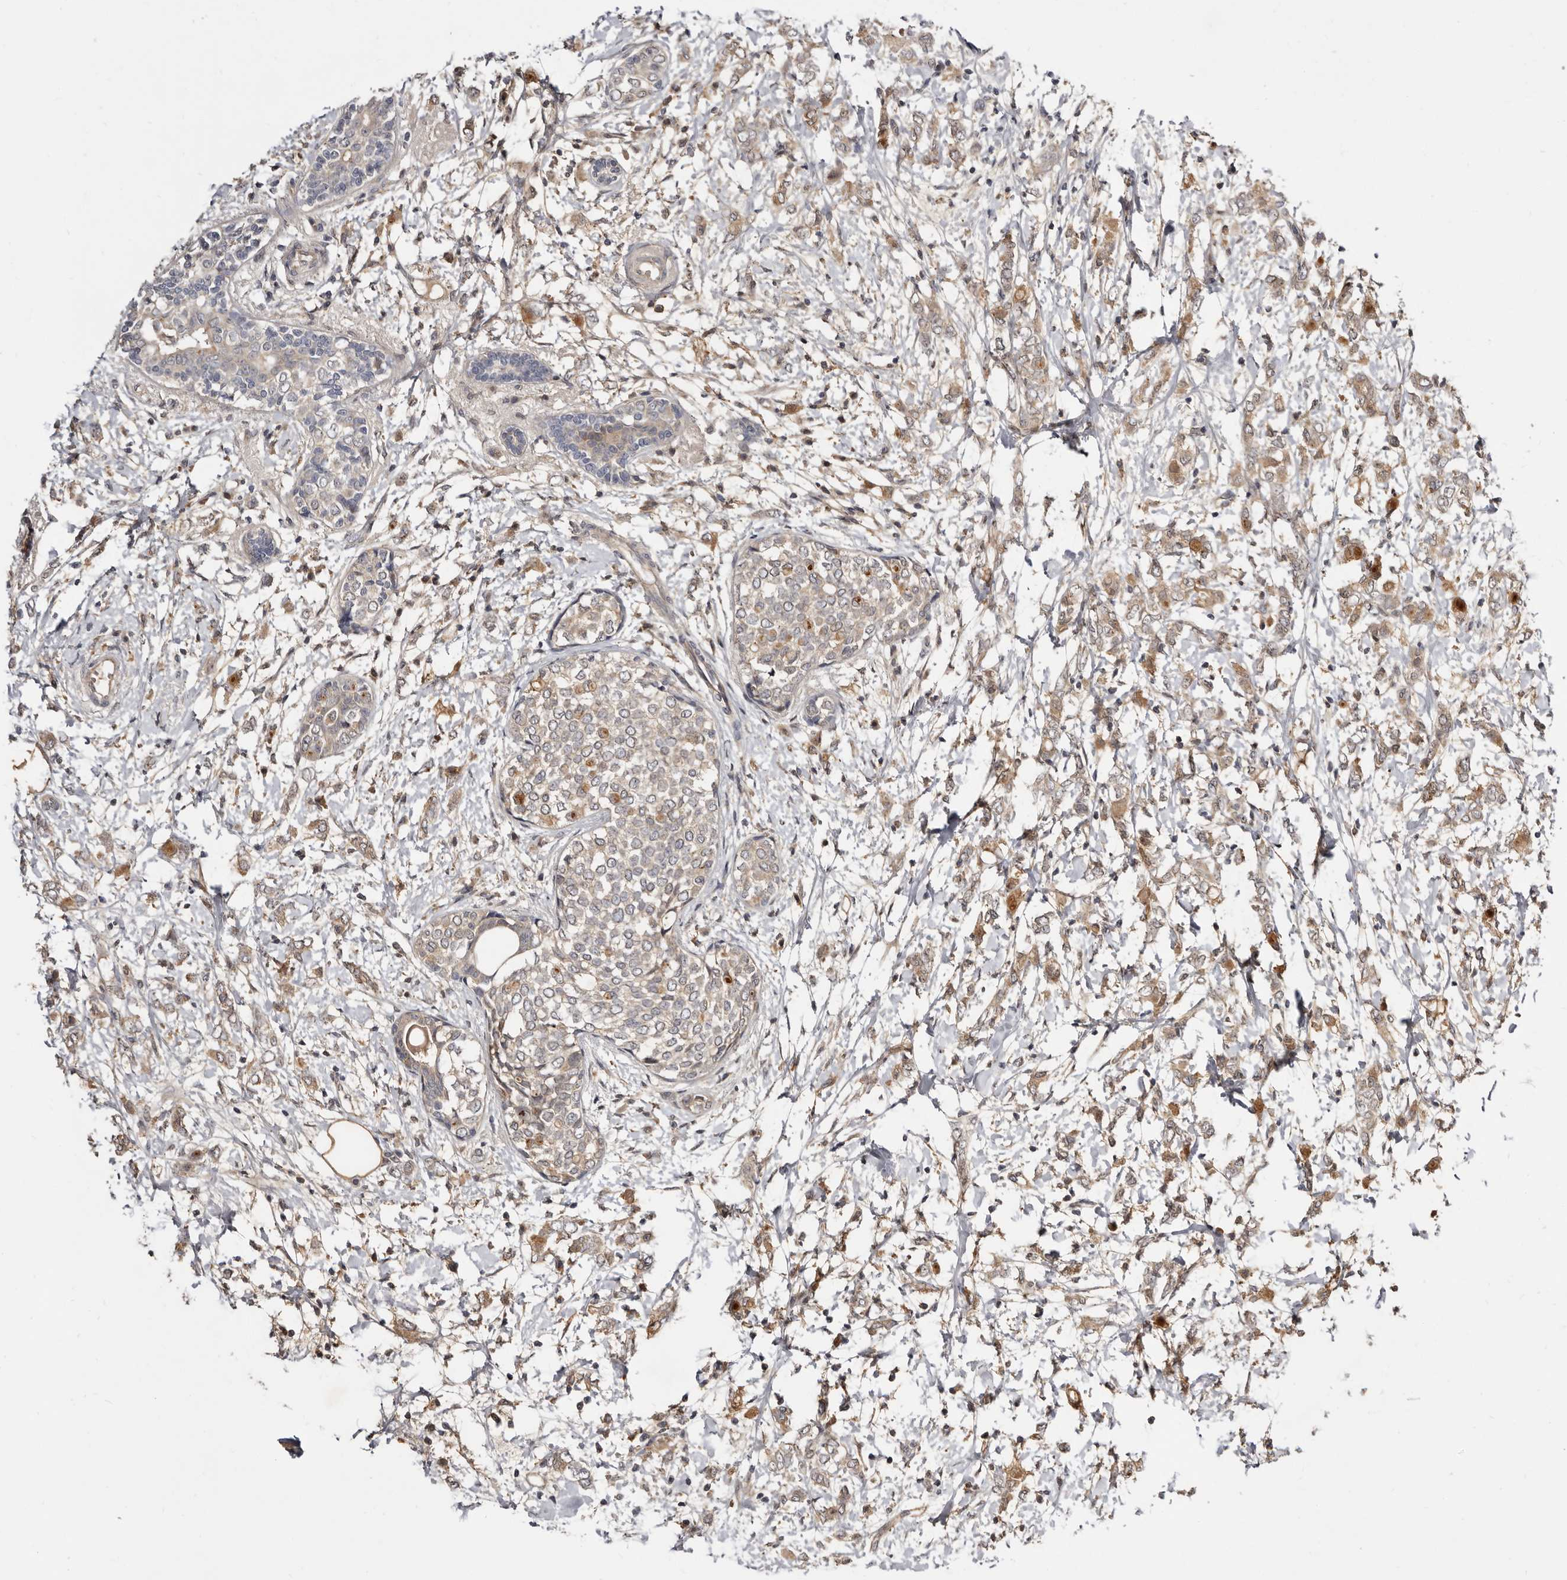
{"staining": {"intensity": "weak", "quantity": ">75%", "location": "cytoplasmic/membranous"}, "tissue": "breast cancer", "cell_type": "Tumor cells", "image_type": "cancer", "snomed": [{"axis": "morphology", "description": "Normal tissue, NOS"}, {"axis": "morphology", "description": "Lobular carcinoma"}, {"axis": "topography", "description": "Breast"}], "caption": "An image of human breast cancer (lobular carcinoma) stained for a protein shows weak cytoplasmic/membranous brown staining in tumor cells.", "gene": "INAVA", "patient": {"sex": "female", "age": 47}}